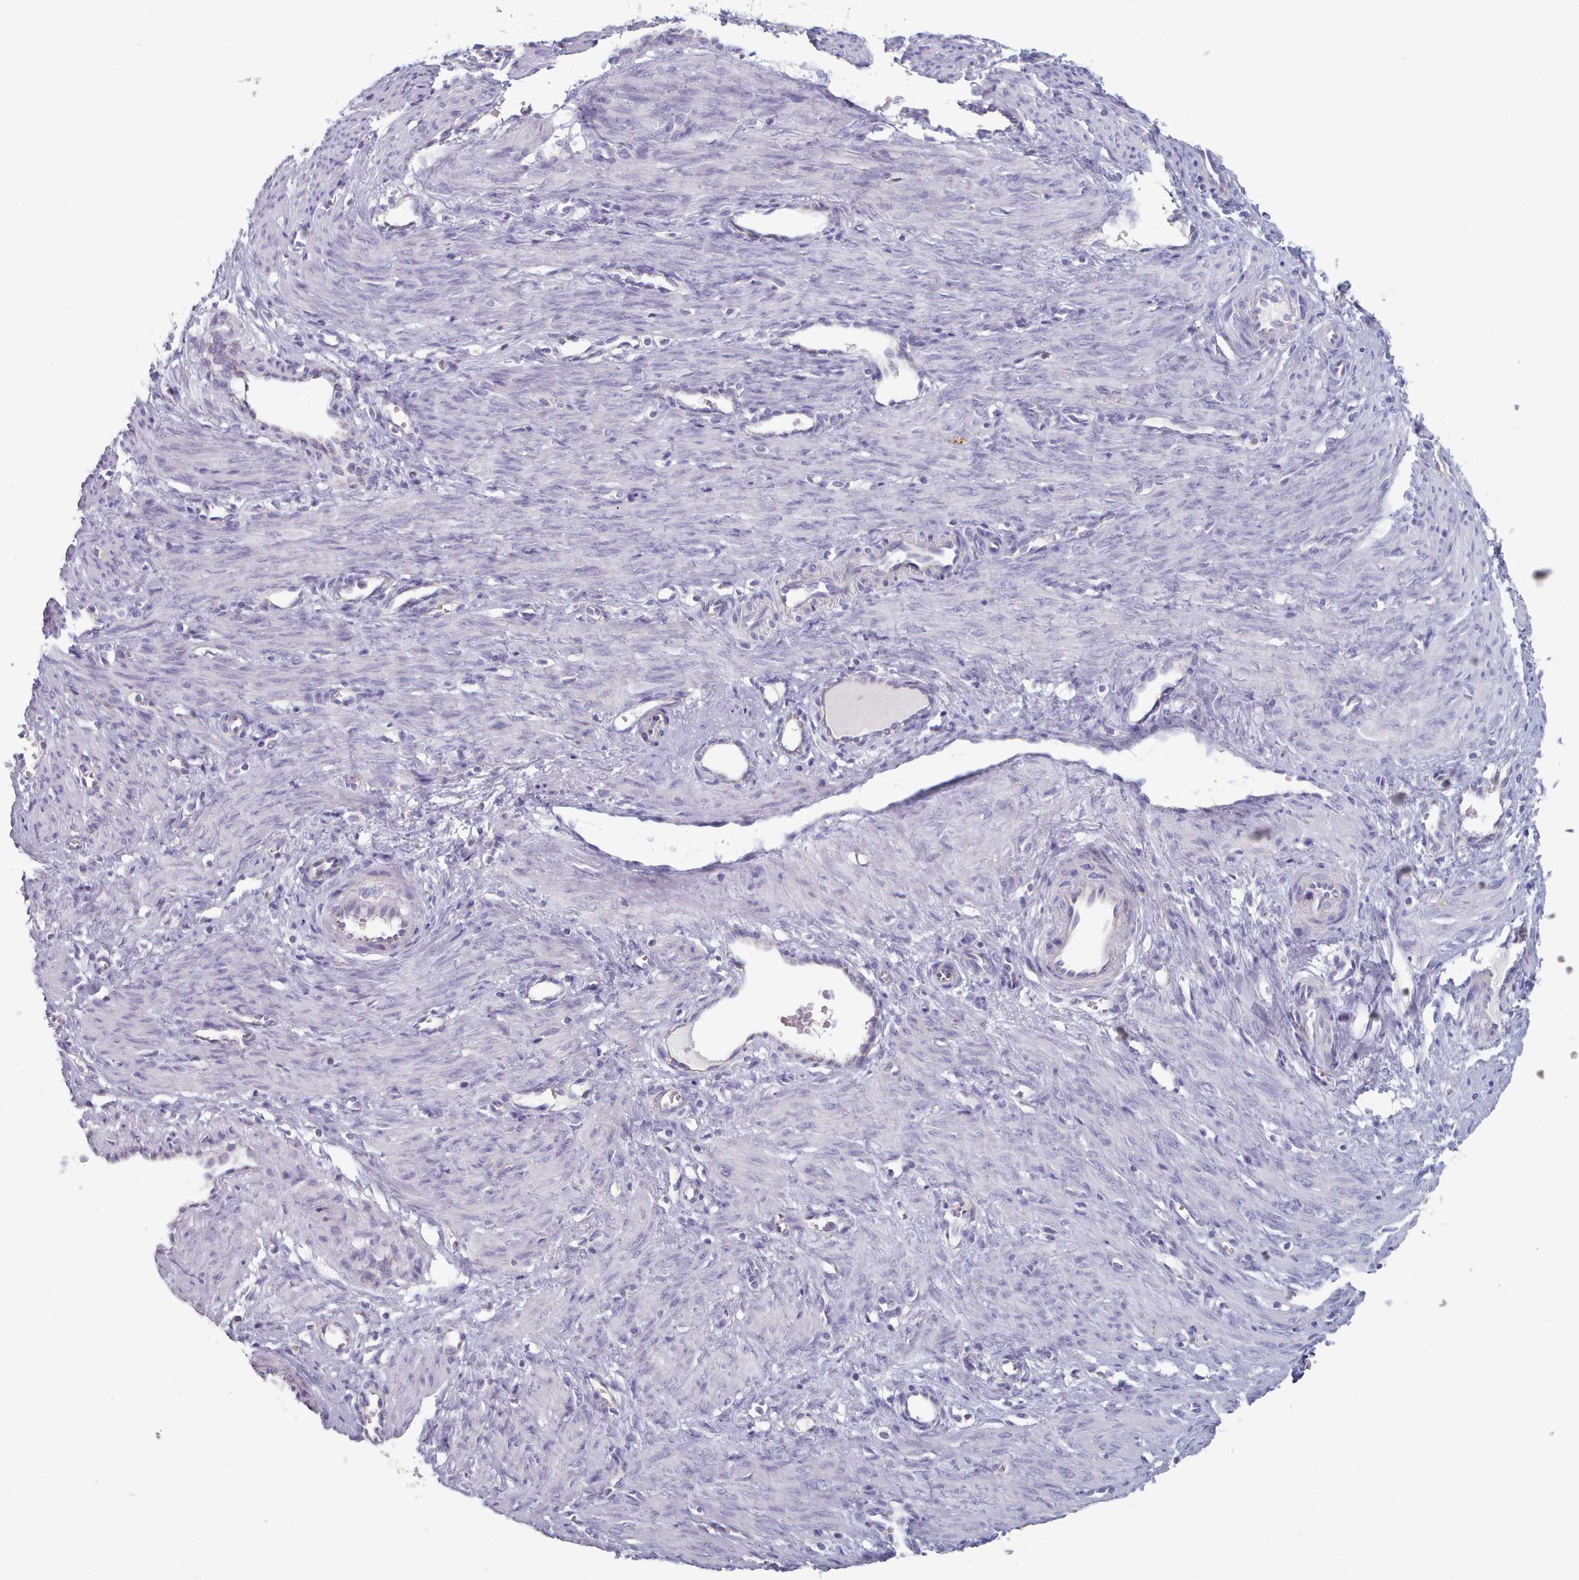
{"staining": {"intensity": "negative", "quantity": "none", "location": "none"}, "tissue": "smooth muscle", "cell_type": "Smooth muscle cells", "image_type": "normal", "snomed": [{"axis": "morphology", "description": "Normal tissue, NOS"}, {"axis": "topography", "description": "Endometrium"}], "caption": "IHC image of normal smooth muscle: smooth muscle stained with DAB (3,3'-diaminobenzidine) shows no significant protein expression in smooth muscle cells.", "gene": "HAO1", "patient": {"sex": "female", "age": 33}}